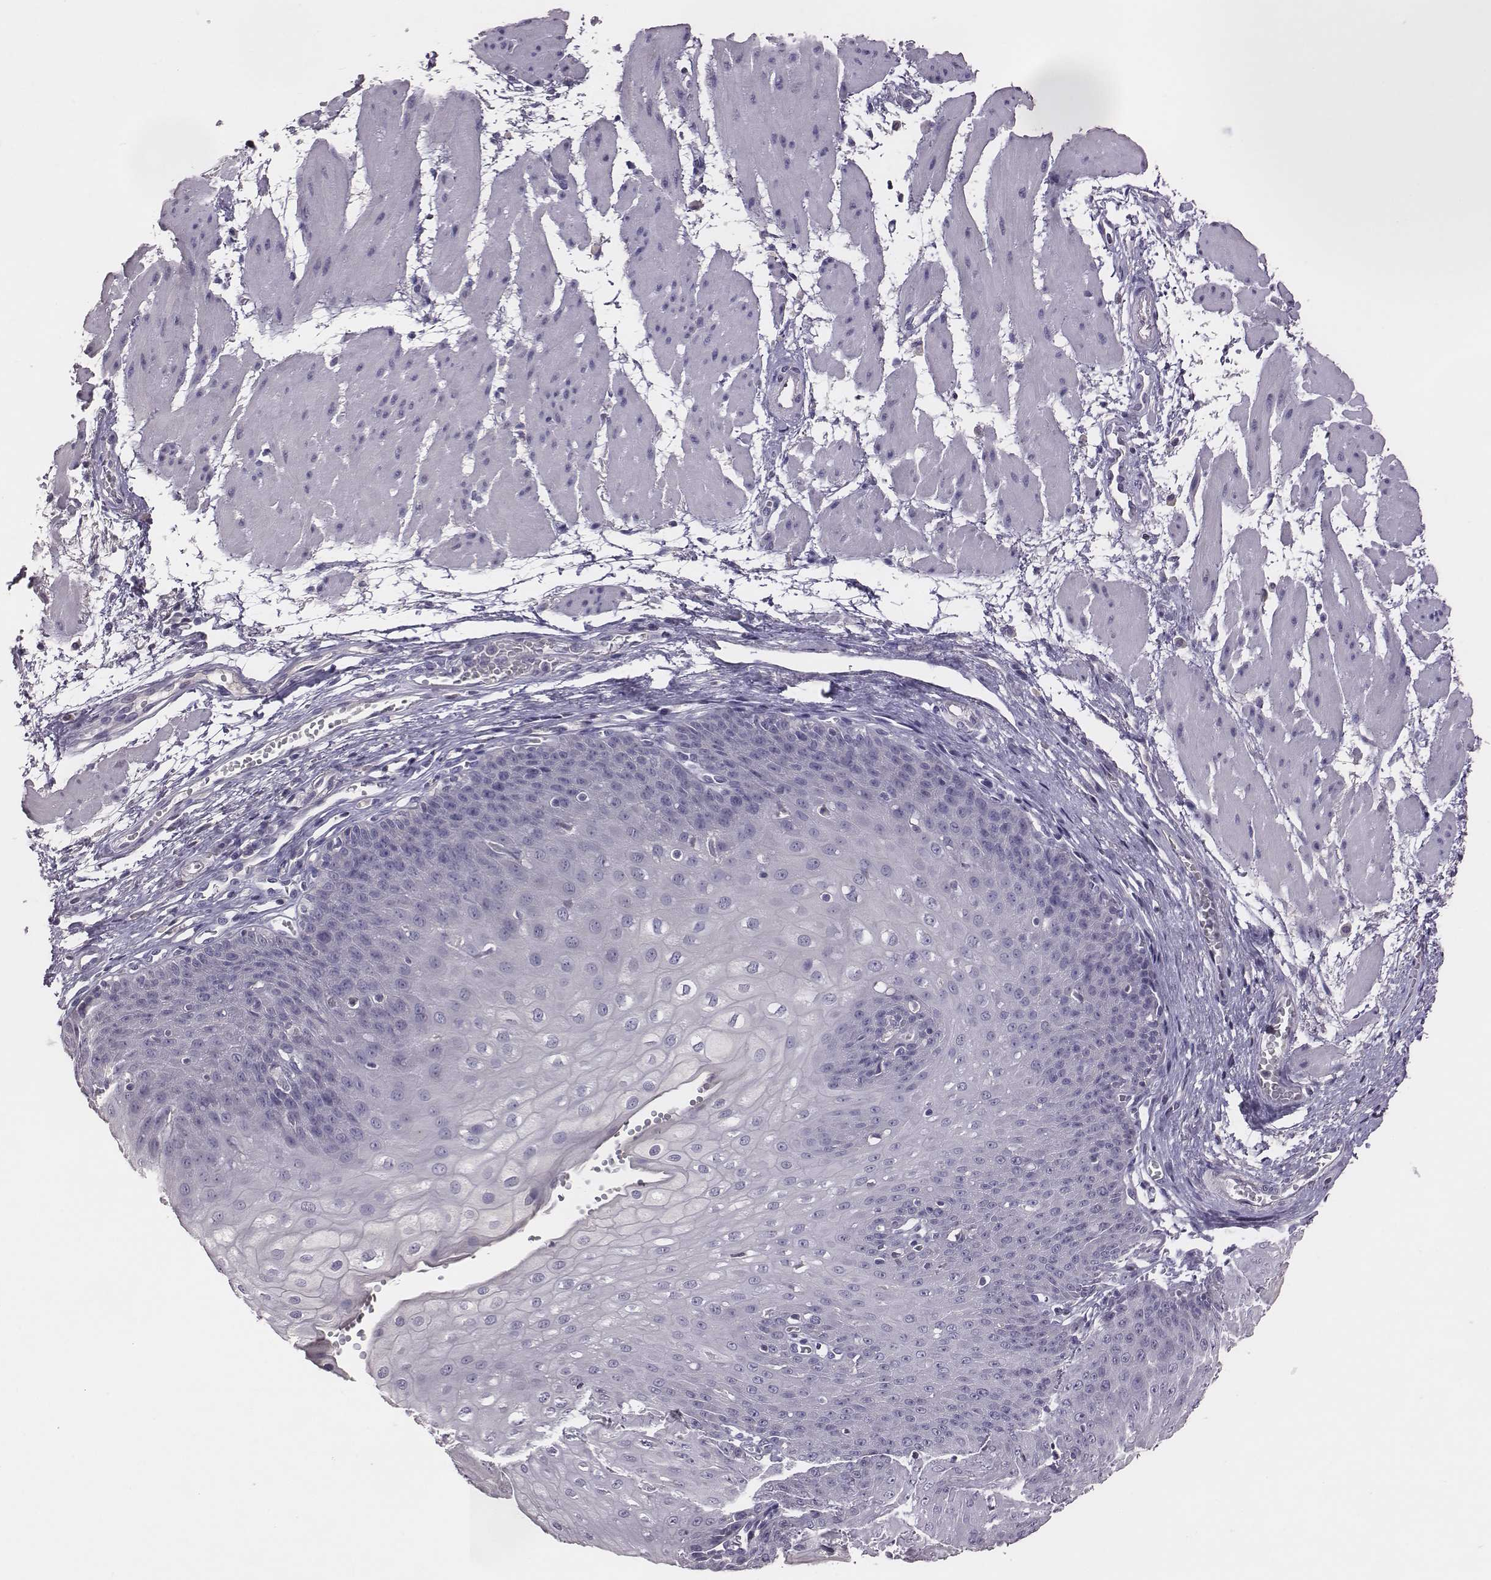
{"staining": {"intensity": "negative", "quantity": "none", "location": "none"}, "tissue": "esophagus", "cell_type": "Squamous epithelial cells", "image_type": "normal", "snomed": [{"axis": "morphology", "description": "Normal tissue, NOS"}, {"axis": "topography", "description": "Esophagus"}], "caption": "Protein analysis of benign esophagus shows no significant staining in squamous epithelial cells. (Brightfield microscopy of DAB immunohistochemistry at high magnification).", "gene": "EN1", "patient": {"sex": "male", "age": 71}}